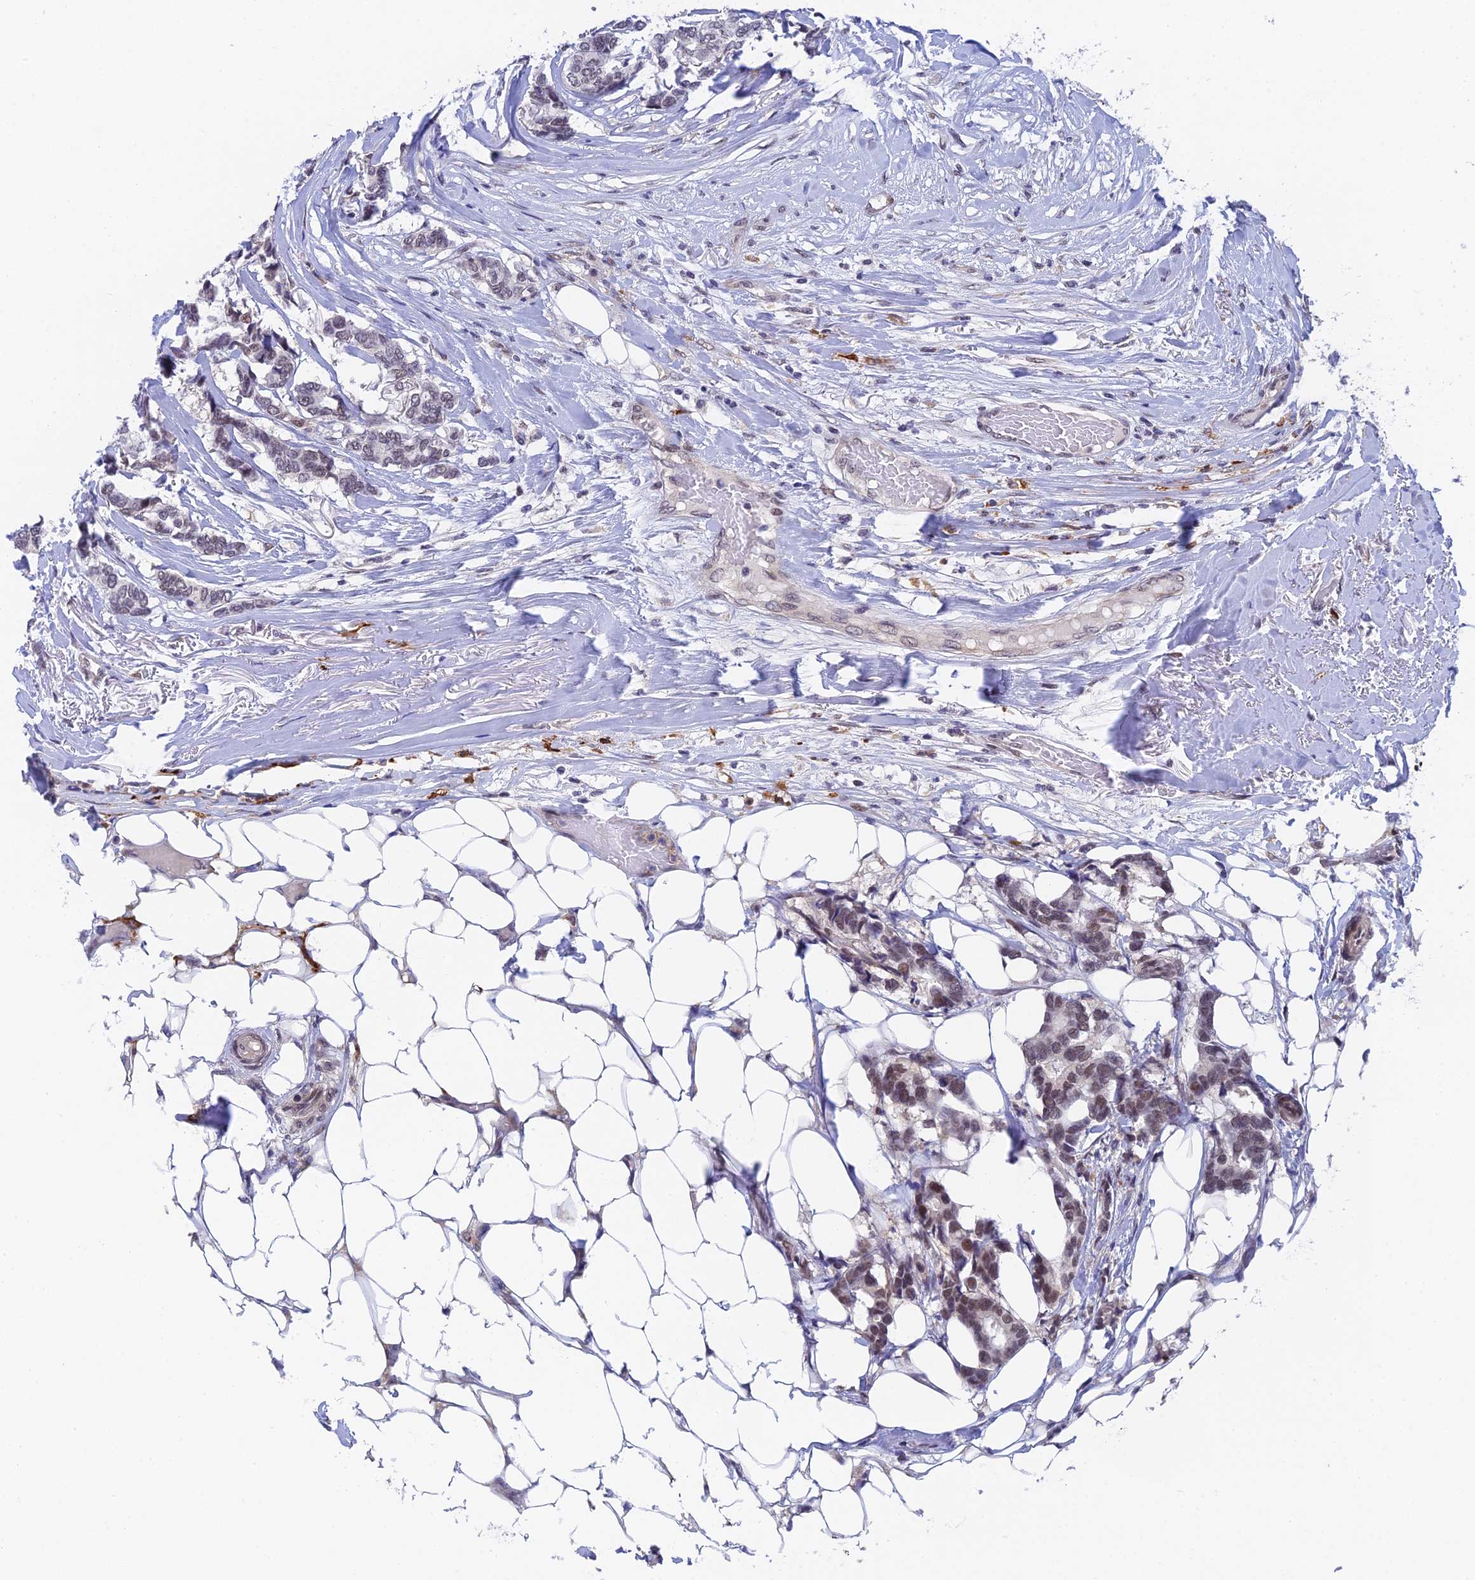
{"staining": {"intensity": "moderate", "quantity": "<25%", "location": "nuclear"}, "tissue": "breast cancer", "cell_type": "Tumor cells", "image_type": "cancer", "snomed": [{"axis": "morphology", "description": "Duct carcinoma"}, {"axis": "topography", "description": "Breast"}], "caption": "Breast cancer (intraductal carcinoma) was stained to show a protein in brown. There is low levels of moderate nuclear staining in about <25% of tumor cells.", "gene": "NSMCE1", "patient": {"sex": "female", "age": 87}}